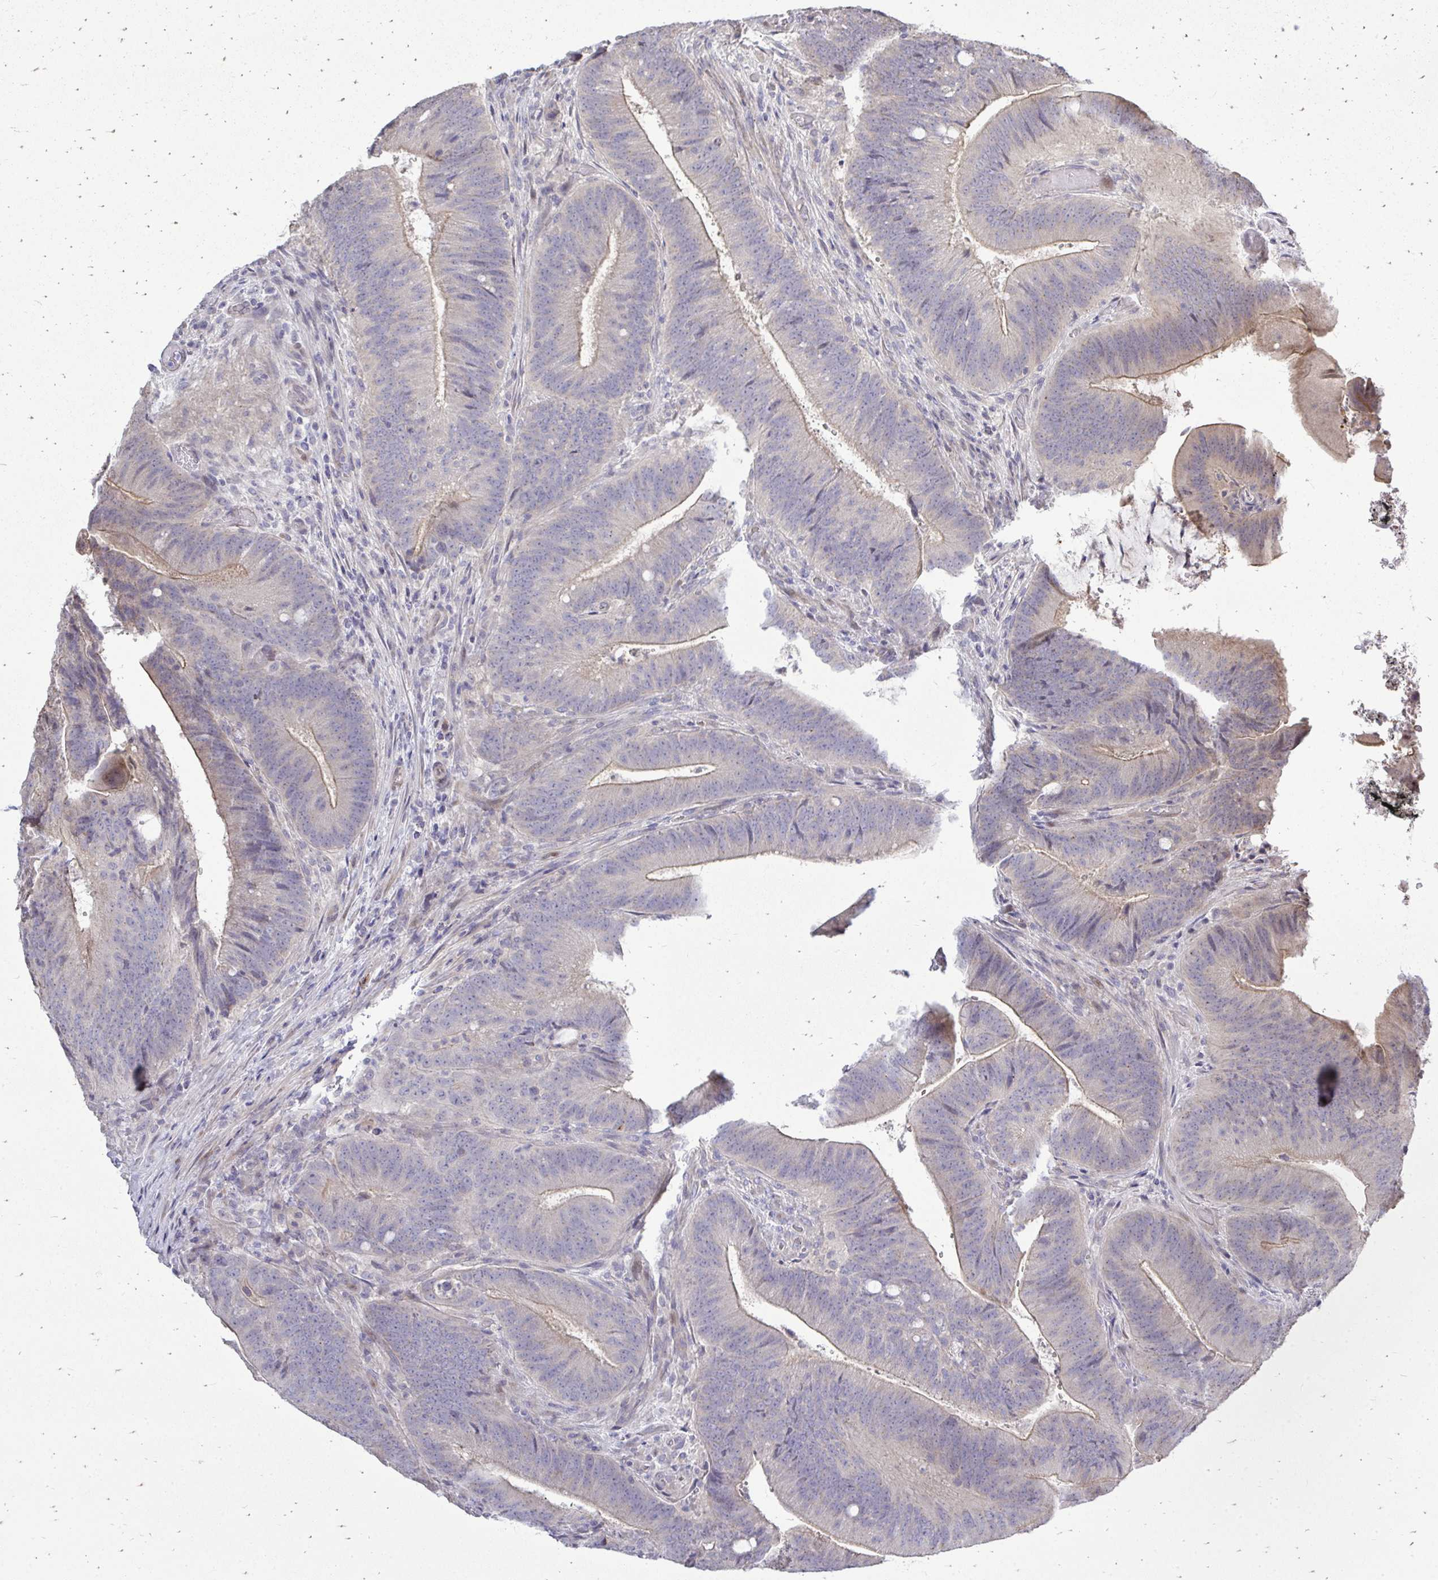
{"staining": {"intensity": "weak", "quantity": "25%-75%", "location": "cytoplasmic/membranous"}, "tissue": "colorectal cancer", "cell_type": "Tumor cells", "image_type": "cancer", "snomed": [{"axis": "morphology", "description": "Adenocarcinoma, NOS"}, {"axis": "topography", "description": "Colon"}], "caption": "Immunohistochemical staining of human colorectal cancer (adenocarcinoma) reveals low levels of weak cytoplasmic/membranous staining in about 25%-75% of tumor cells. (Stains: DAB in brown, nuclei in blue, Microscopy: brightfield microscopy at high magnification).", "gene": "OR8D1", "patient": {"sex": "female", "age": 43}}